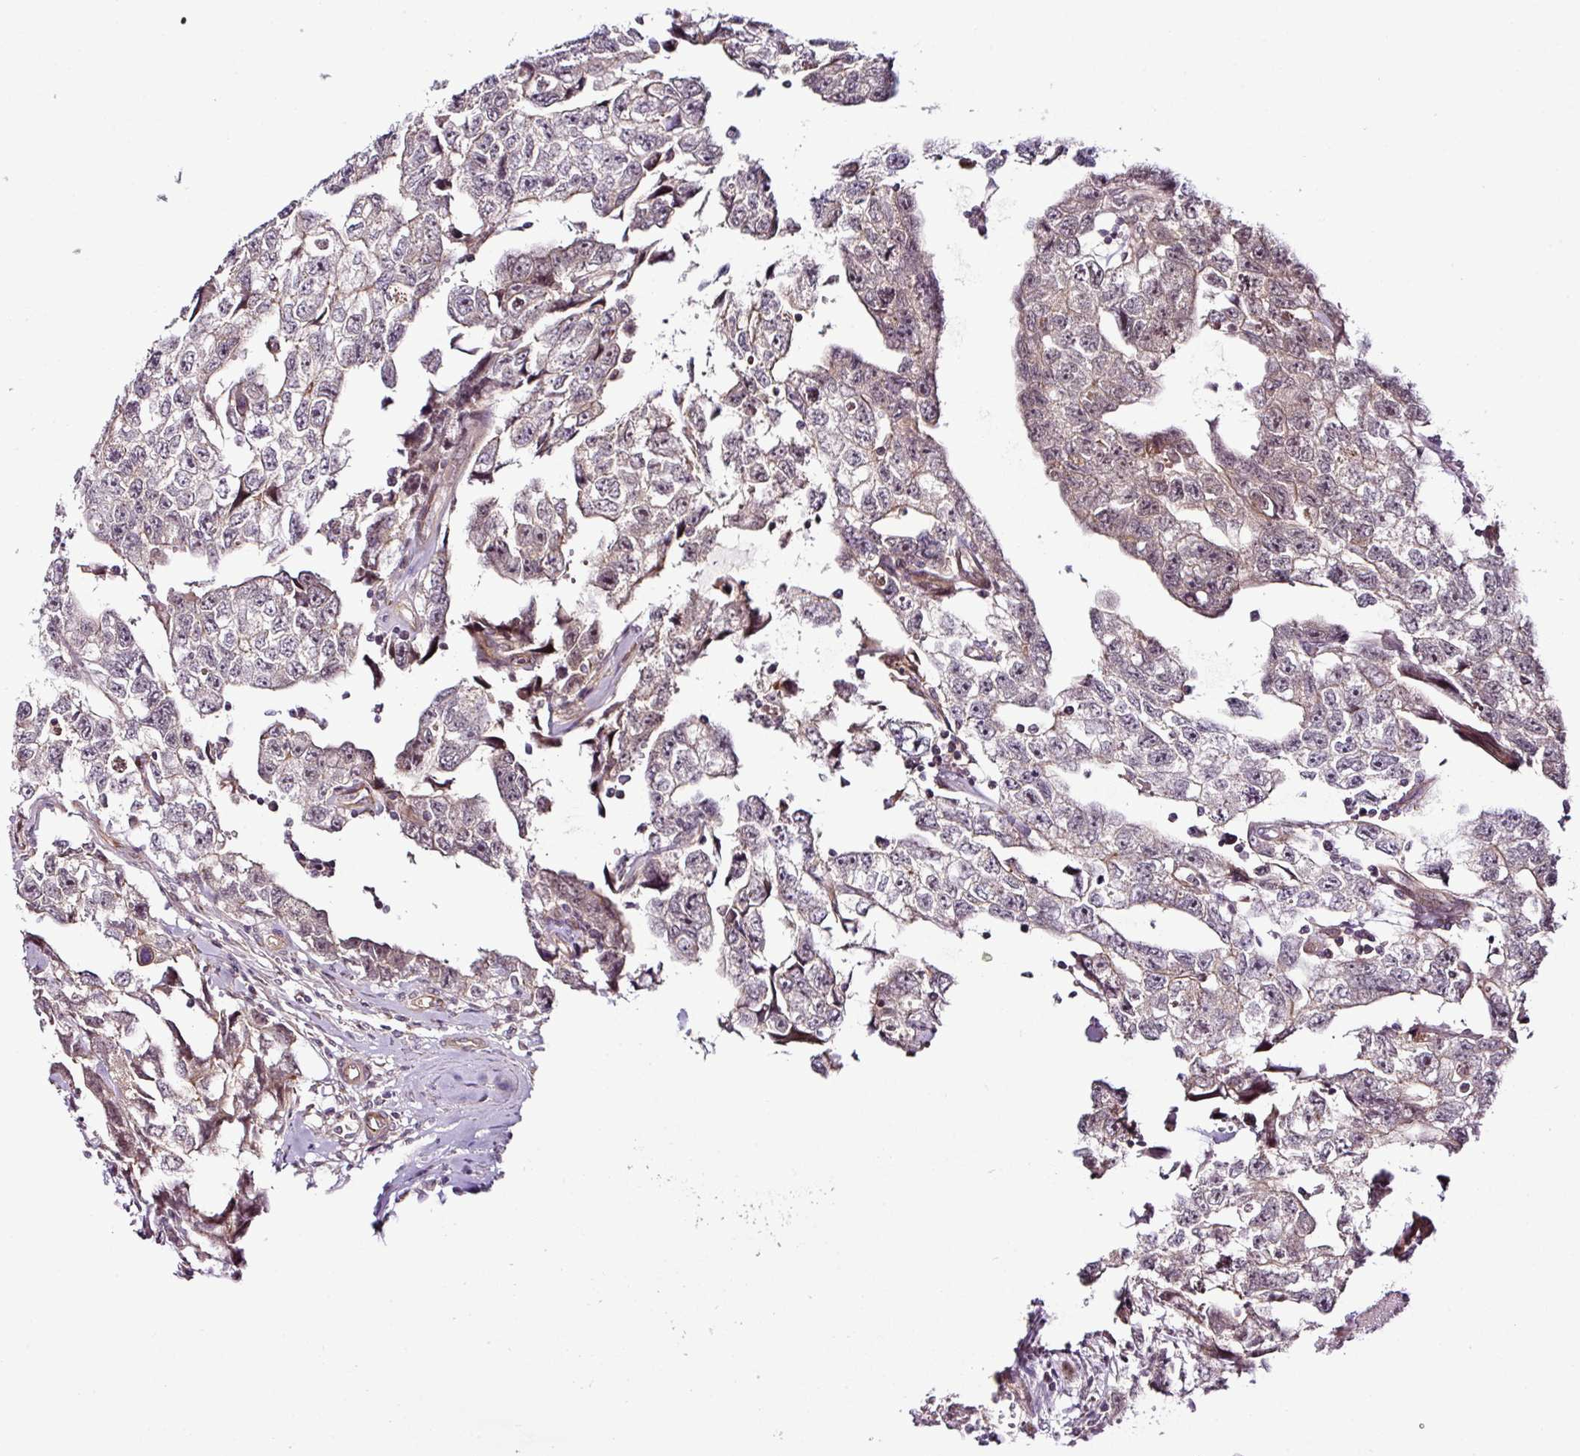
{"staining": {"intensity": "weak", "quantity": "25%-75%", "location": "cytoplasmic/membranous,nuclear"}, "tissue": "testis cancer", "cell_type": "Tumor cells", "image_type": "cancer", "snomed": [{"axis": "morphology", "description": "Carcinoma, Embryonal, NOS"}, {"axis": "topography", "description": "Testis"}], "caption": "Immunohistochemistry histopathology image of neoplastic tissue: human testis embryonal carcinoma stained using IHC shows low levels of weak protein expression localized specifically in the cytoplasmic/membranous and nuclear of tumor cells, appearing as a cytoplasmic/membranous and nuclear brown color.", "gene": "DCAF13", "patient": {"sex": "male", "age": 22}}